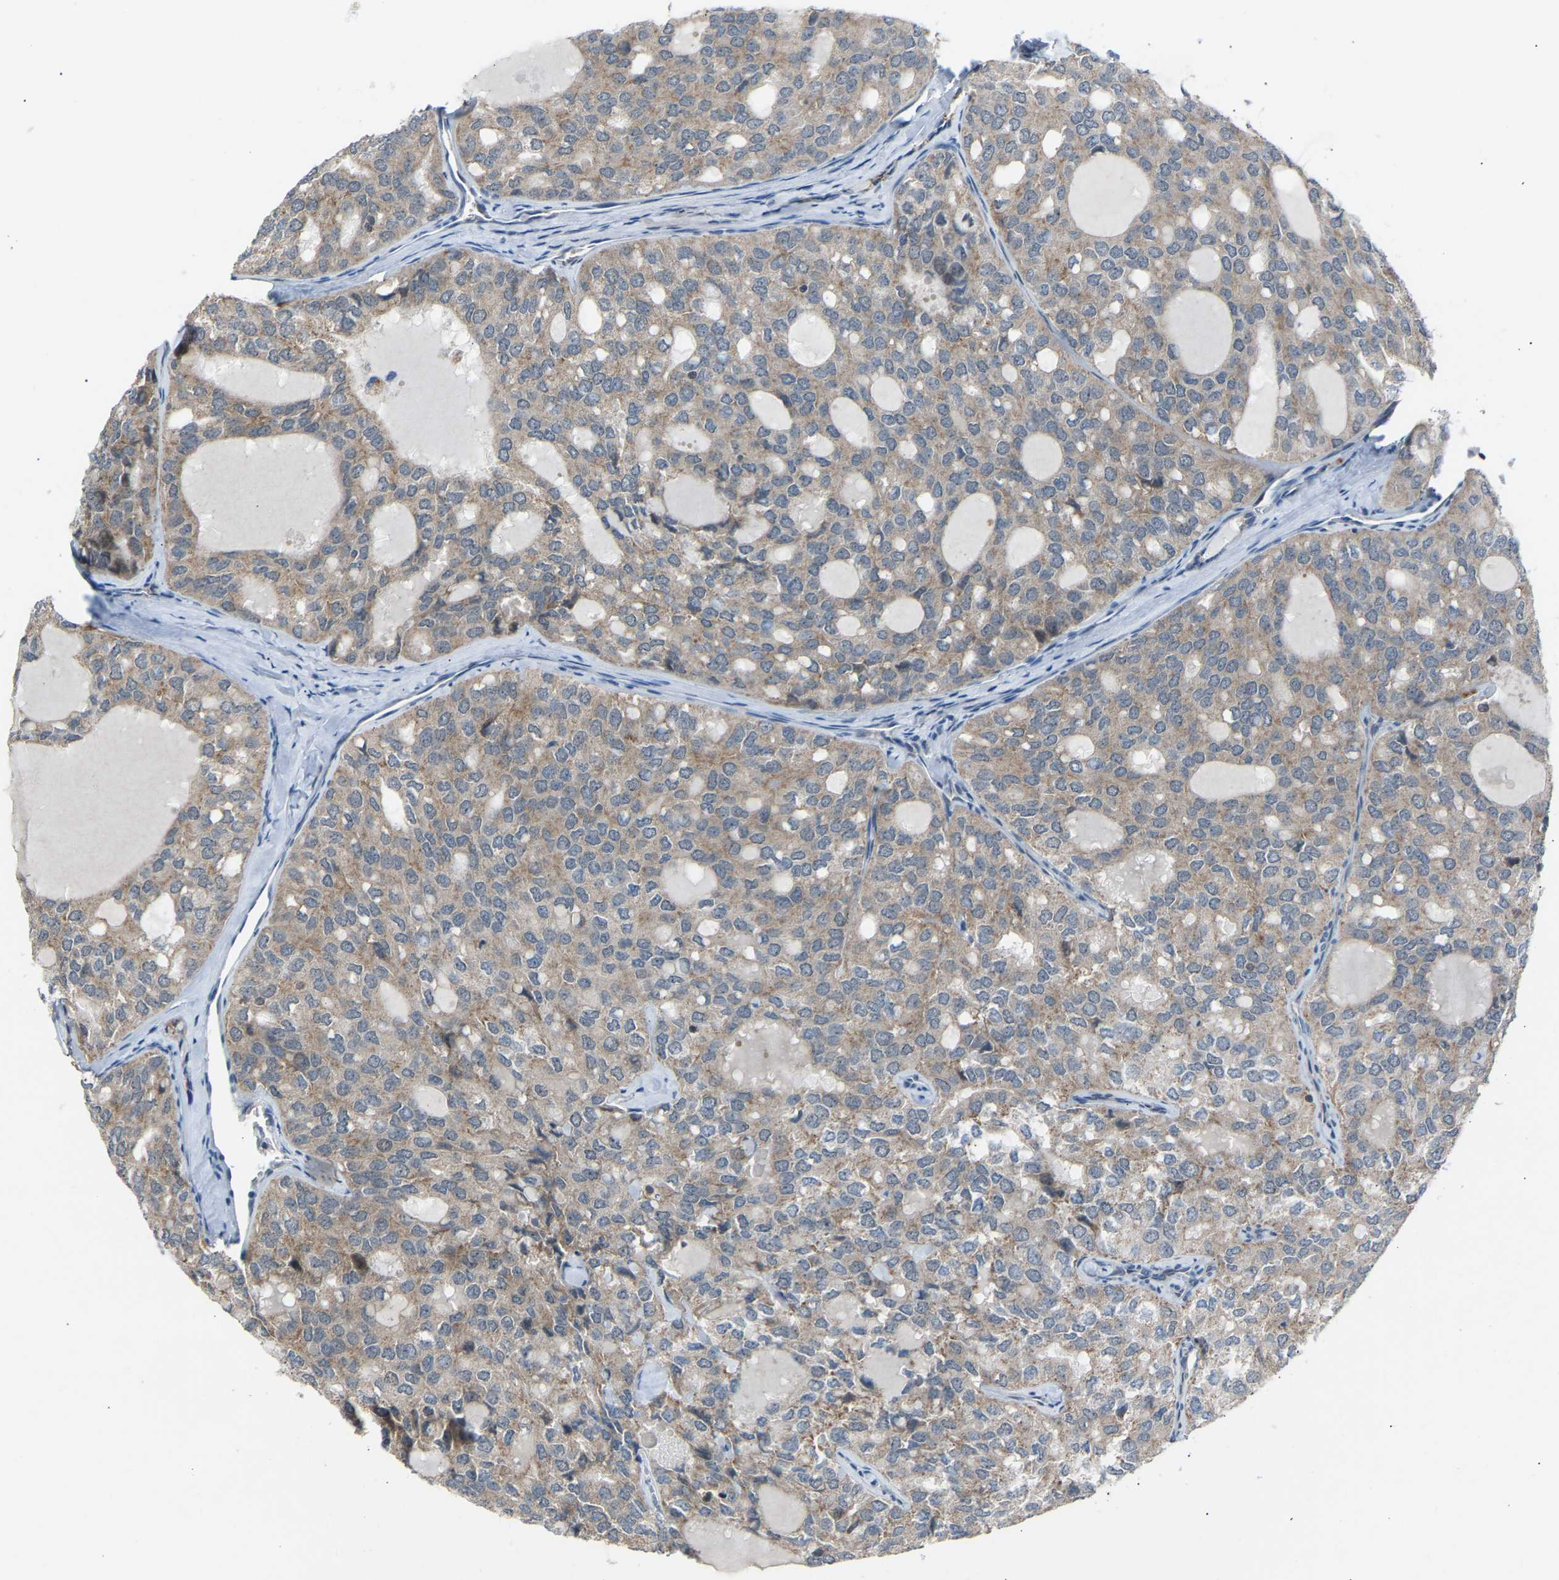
{"staining": {"intensity": "weak", "quantity": ">75%", "location": "cytoplasmic/membranous"}, "tissue": "thyroid cancer", "cell_type": "Tumor cells", "image_type": "cancer", "snomed": [{"axis": "morphology", "description": "Follicular adenoma carcinoma, NOS"}, {"axis": "topography", "description": "Thyroid gland"}], "caption": "The immunohistochemical stain labels weak cytoplasmic/membranous positivity in tumor cells of thyroid cancer (follicular adenoma carcinoma) tissue.", "gene": "SLIRP", "patient": {"sex": "male", "age": 75}}